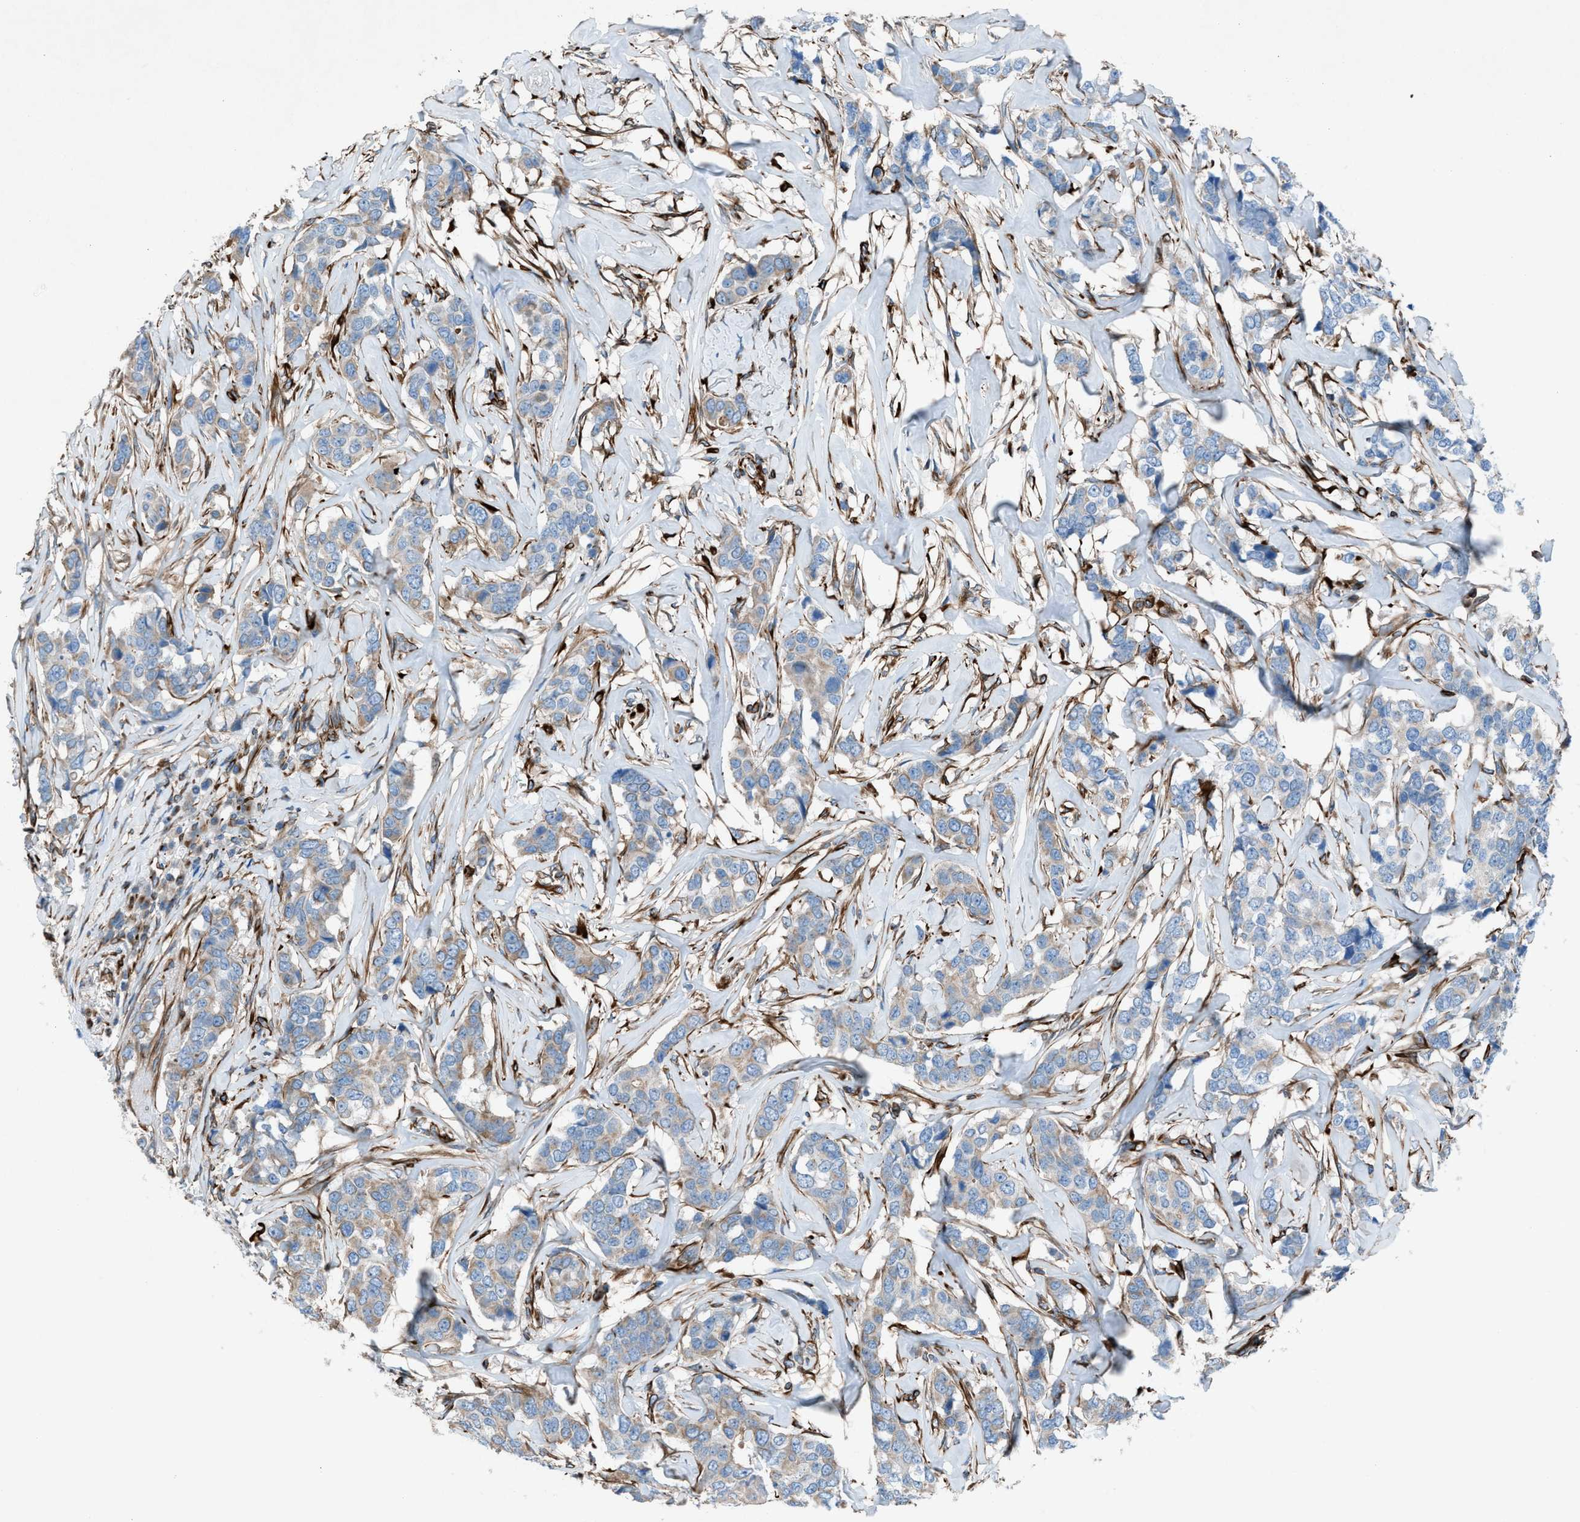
{"staining": {"intensity": "weak", "quantity": ">75%", "location": "cytoplasmic/membranous"}, "tissue": "breast cancer", "cell_type": "Tumor cells", "image_type": "cancer", "snomed": [{"axis": "morphology", "description": "Lobular carcinoma"}, {"axis": "topography", "description": "Breast"}], "caption": "The histopathology image displays immunohistochemical staining of breast lobular carcinoma. There is weak cytoplasmic/membranous positivity is appreciated in approximately >75% of tumor cells. The staining is performed using DAB (3,3'-diaminobenzidine) brown chromogen to label protein expression. The nuclei are counter-stained blue using hematoxylin.", "gene": "CABP7", "patient": {"sex": "female", "age": 59}}